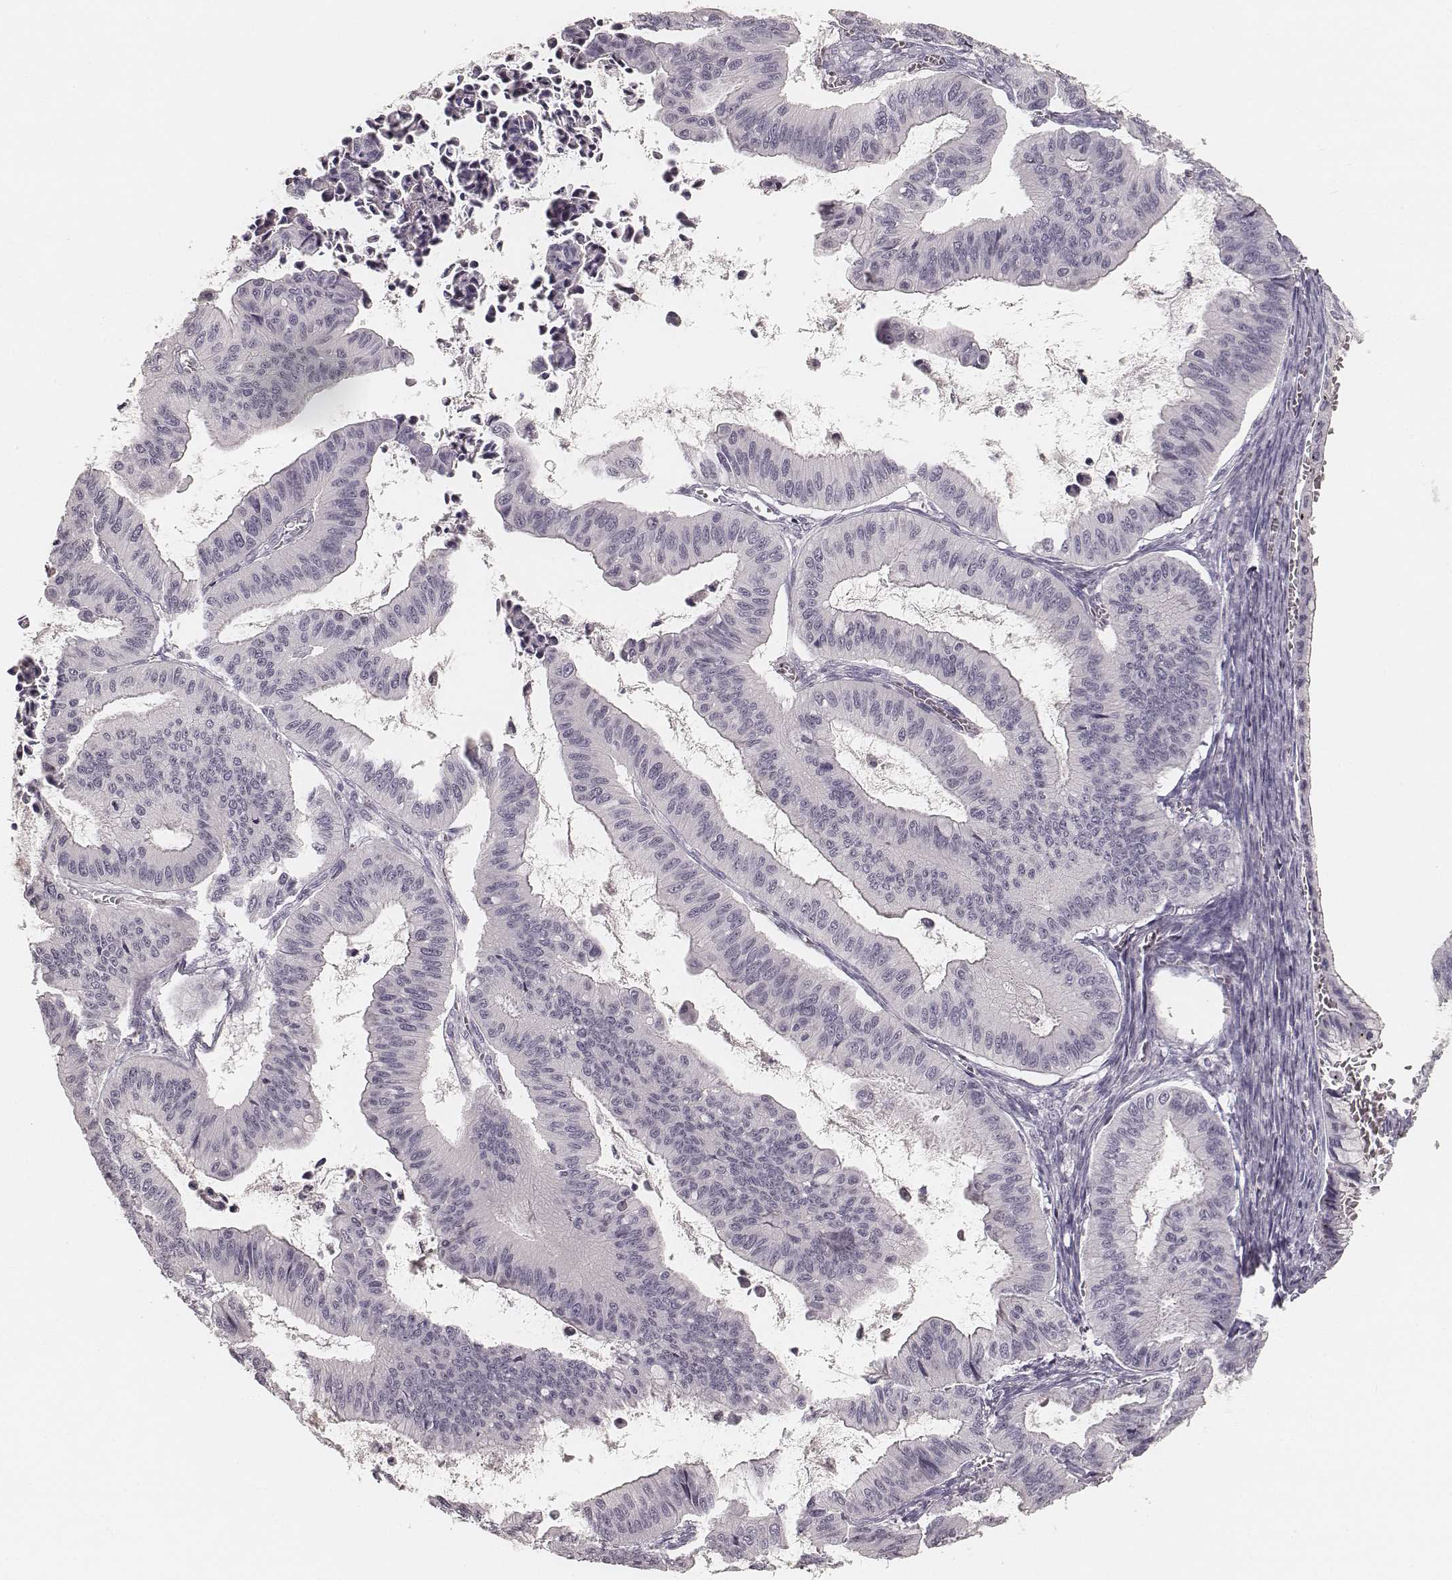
{"staining": {"intensity": "negative", "quantity": "none", "location": "none"}, "tissue": "ovarian cancer", "cell_type": "Tumor cells", "image_type": "cancer", "snomed": [{"axis": "morphology", "description": "Cystadenocarcinoma, mucinous, NOS"}, {"axis": "topography", "description": "Ovary"}], "caption": "Immunohistochemistry (IHC) of human ovarian mucinous cystadenocarcinoma reveals no positivity in tumor cells.", "gene": "HNF4G", "patient": {"sex": "female", "age": 72}}